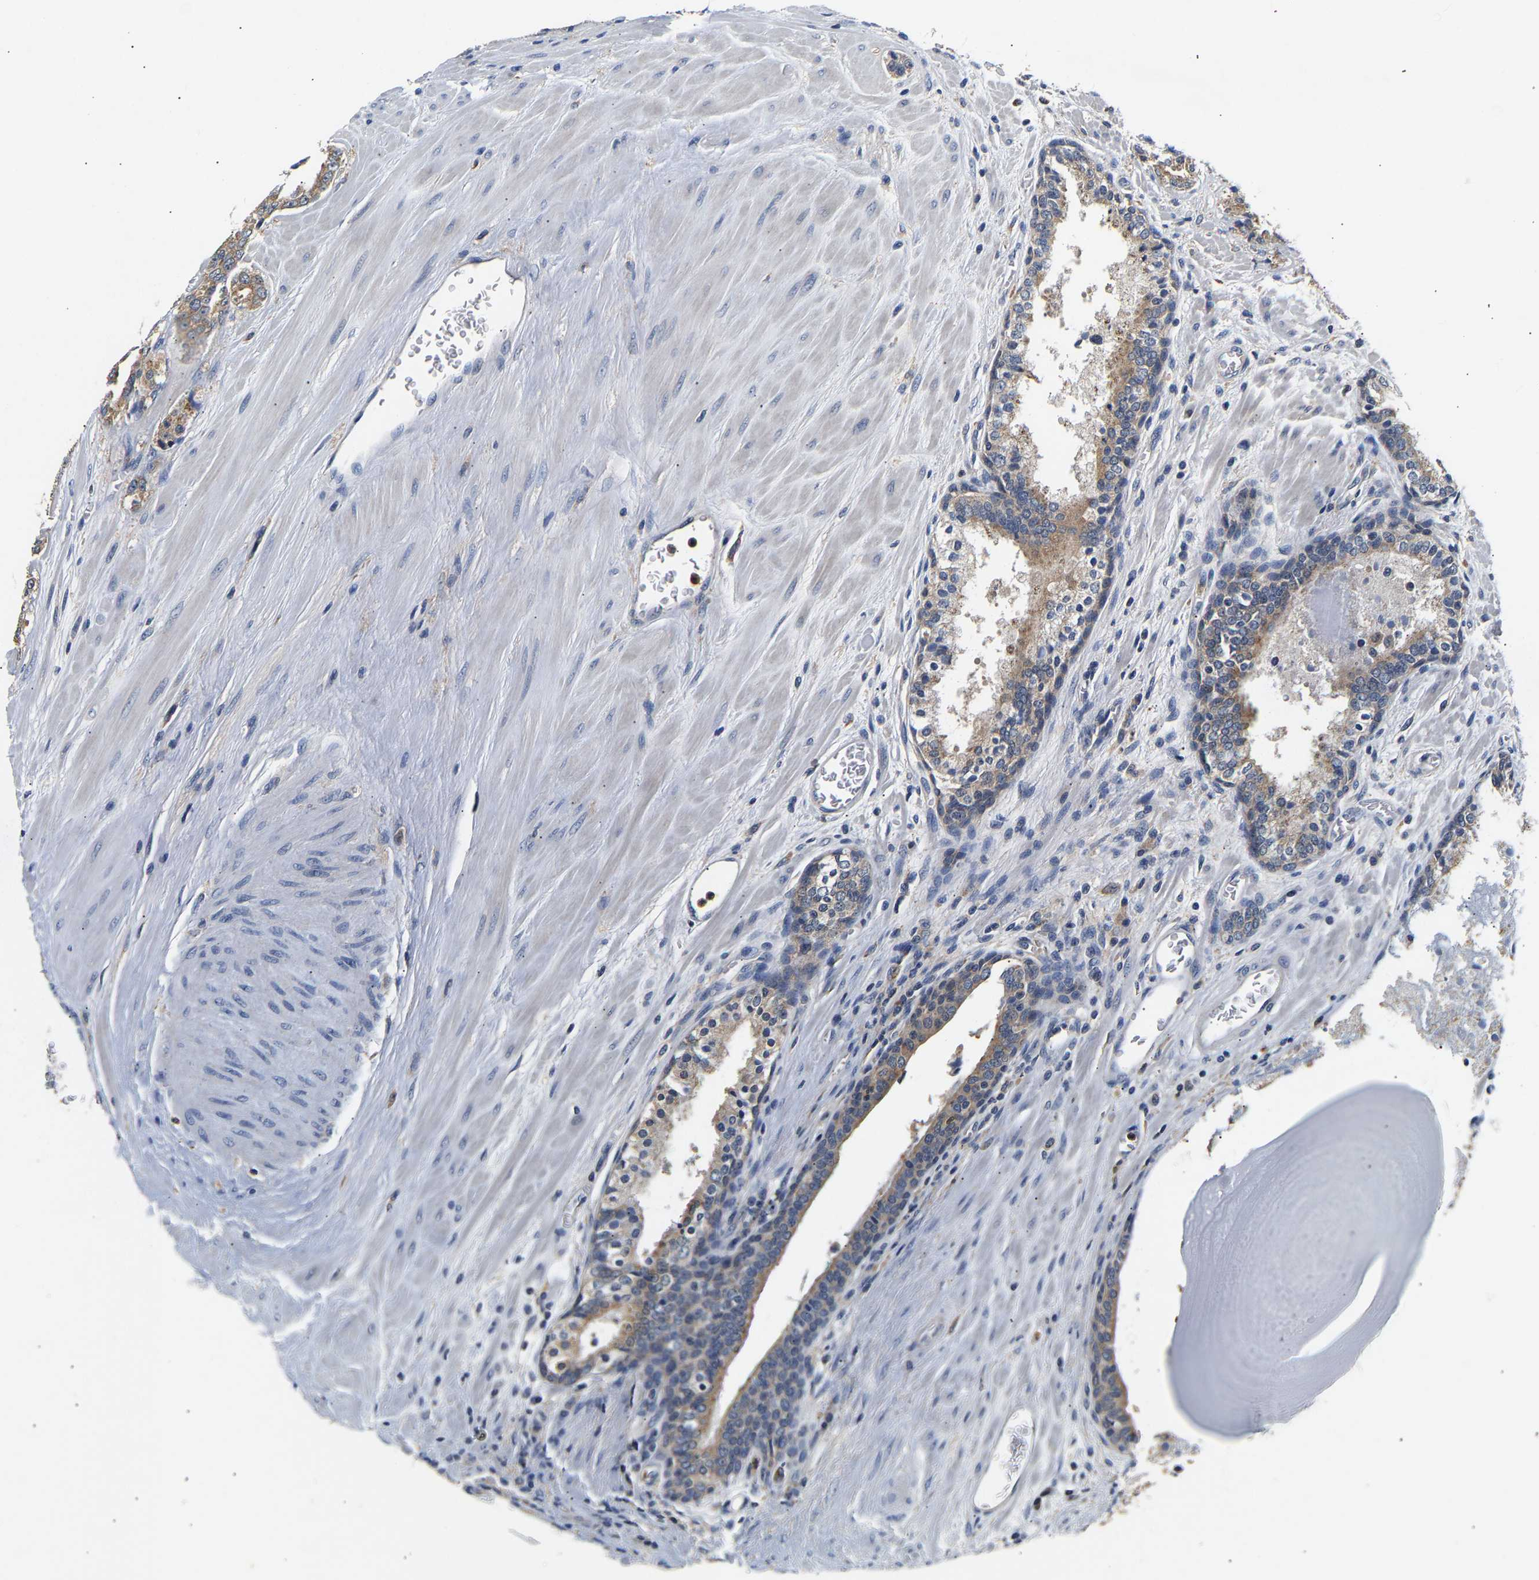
{"staining": {"intensity": "moderate", "quantity": ">75%", "location": "cytoplasmic/membranous"}, "tissue": "prostate cancer", "cell_type": "Tumor cells", "image_type": "cancer", "snomed": [{"axis": "morphology", "description": "Adenocarcinoma, High grade"}, {"axis": "topography", "description": "Prostate"}], "caption": "Moderate cytoplasmic/membranous expression for a protein is identified in approximately >75% of tumor cells of prostate high-grade adenocarcinoma using immunohistochemistry.", "gene": "PPID", "patient": {"sex": "male", "age": 60}}